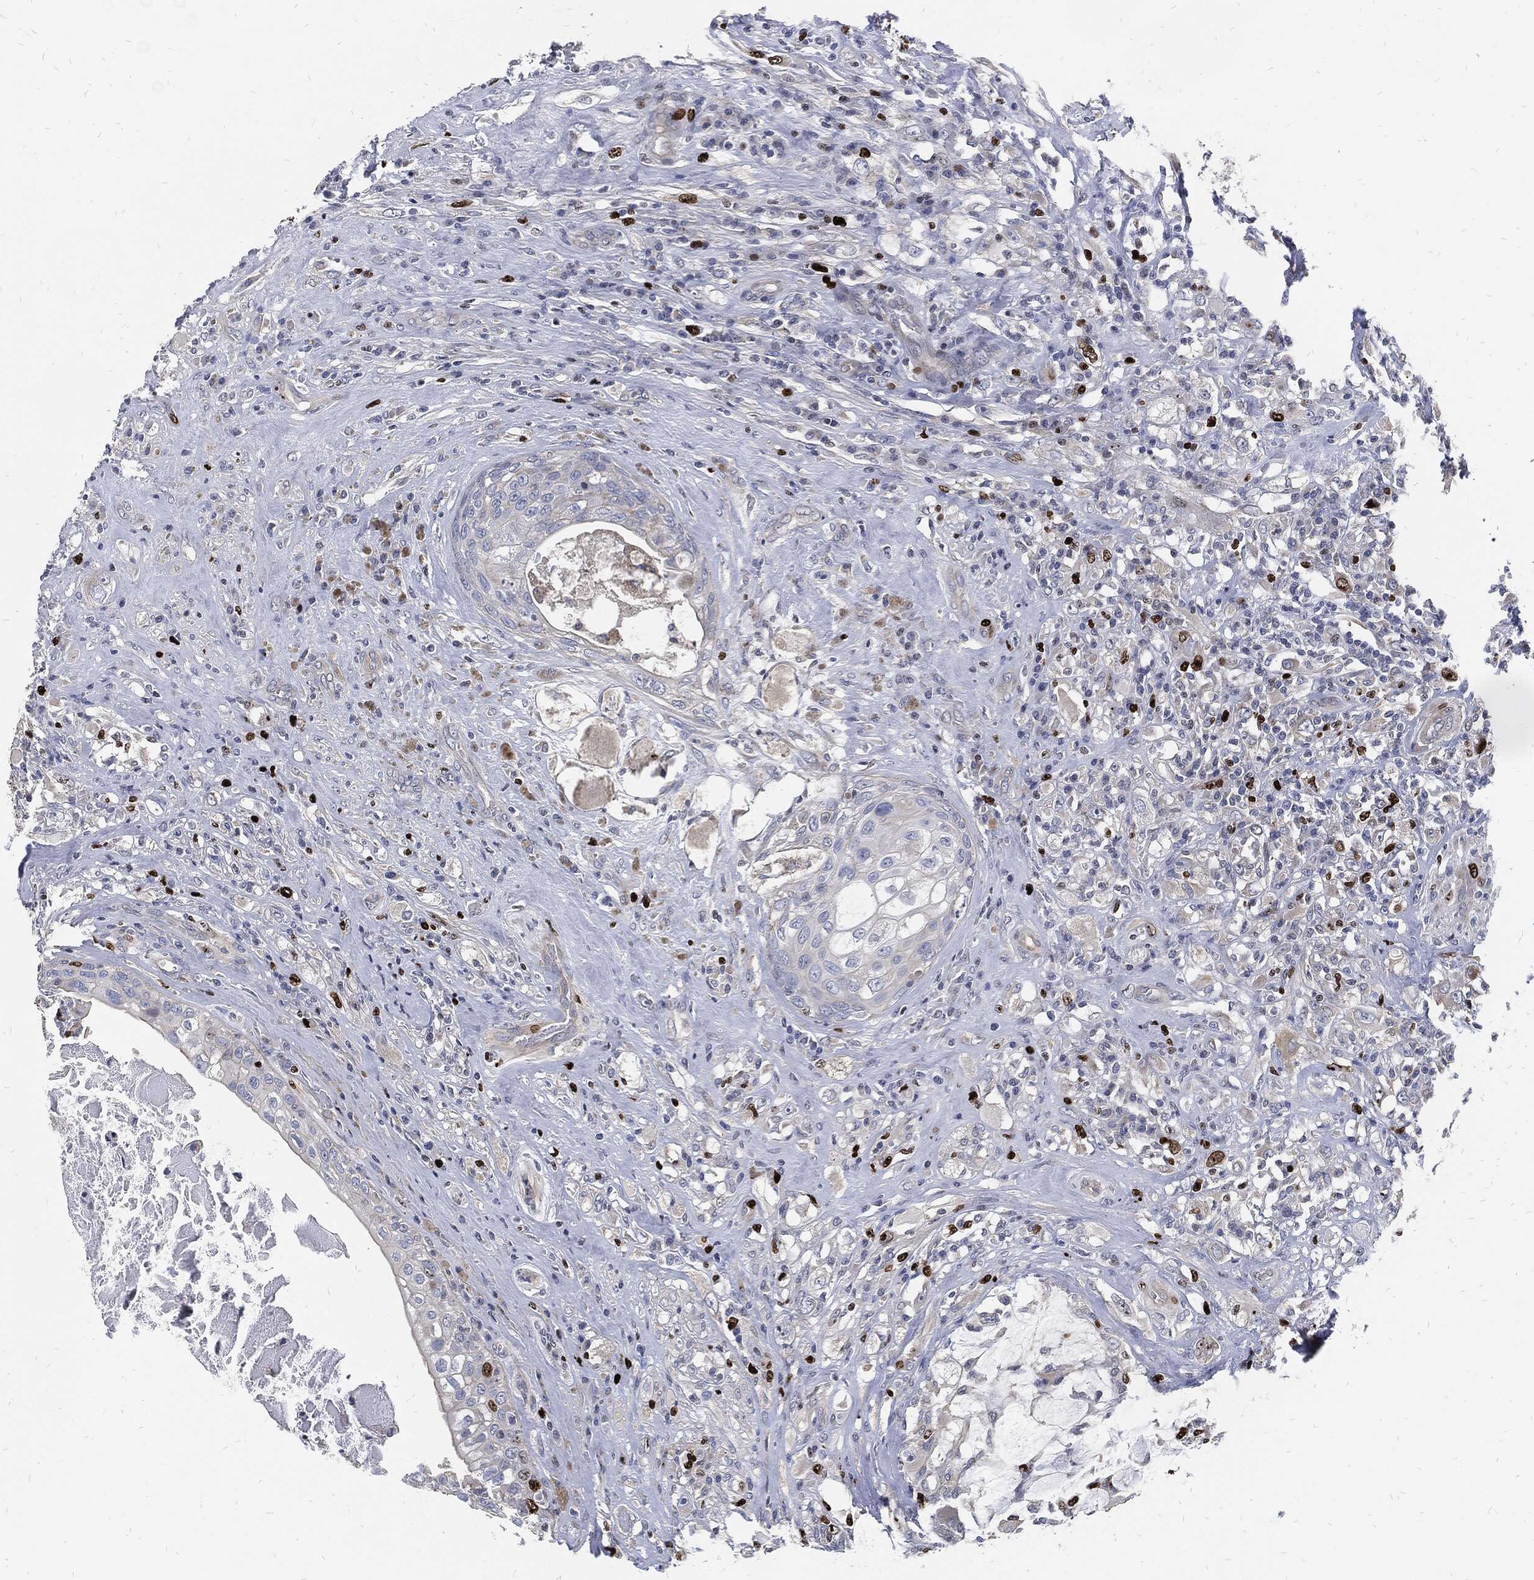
{"staining": {"intensity": "strong", "quantity": "<25%", "location": "nuclear"}, "tissue": "testis cancer", "cell_type": "Tumor cells", "image_type": "cancer", "snomed": [{"axis": "morphology", "description": "Necrosis, NOS"}, {"axis": "morphology", "description": "Carcinoma, Embryonal, NOS"}, {"axis": "topography", "description": "Testis"}], "caption": "The immunohistochemical stain shows strong nuclear expression in tumor cells of testis cancer (embryonal carcinoma) tissue.", "gene": "MKI67", "patient": {"sex": "male", "age": 19}}